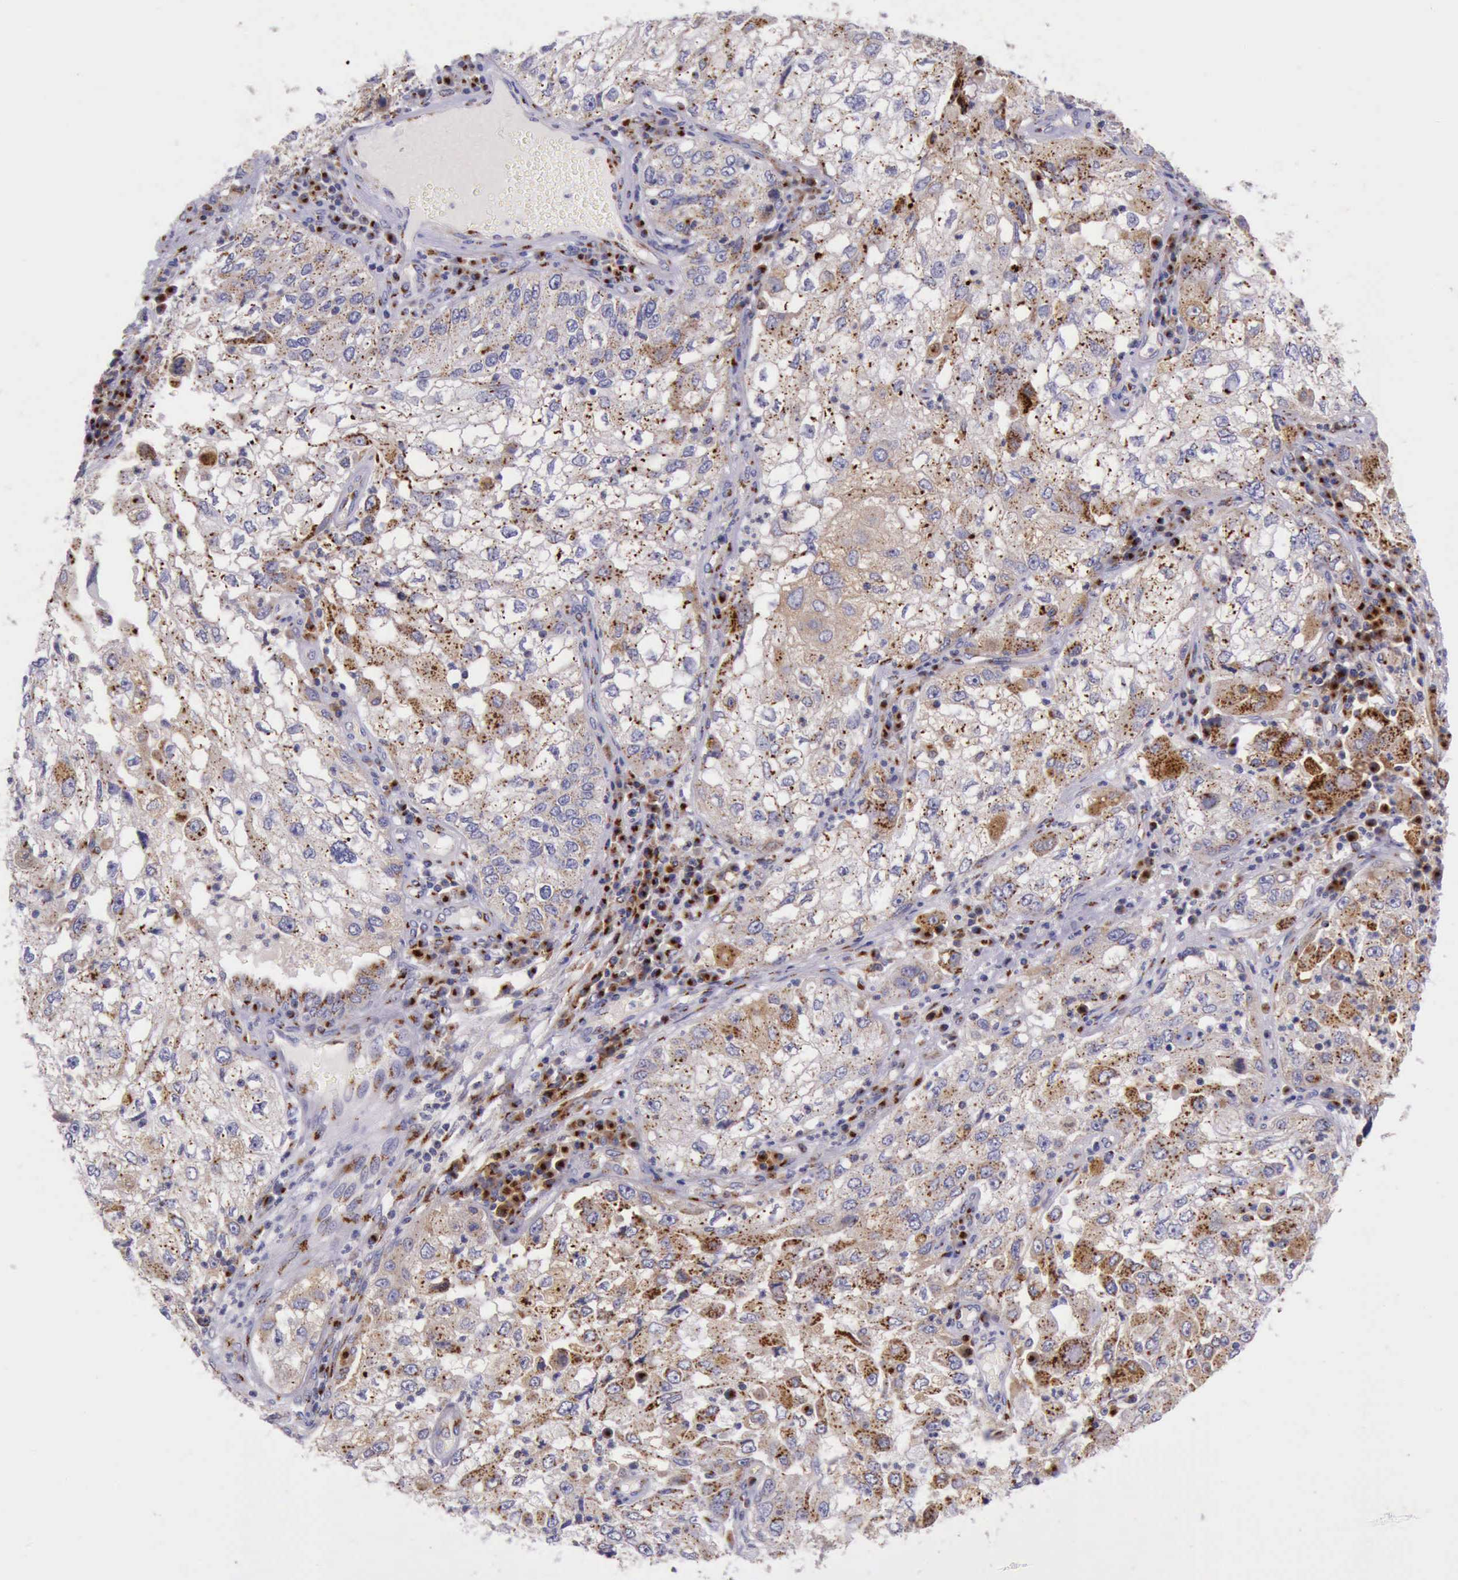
{"staining": {"intensity": "strong", "quantity": ">75%", "location": "cytoplasmic/membranous"}, "tissue": "cervical cancer", "cell_type": "Tumor cells", "image_type": "cancer", "snomed": [{"axis": "morphology", "description": "Squamous cell carcinoma, NOS"}, {"axis": "topography", "description": "Cervix"}], "caption": "The immunohistochemical stain labels strong cytoplasmic/membranous expression in tumor cells of squamous cell carcinoma (cervical) tissue.", "gene": "GOLGA5", "patient": {"sex": "female", "age": 36}}